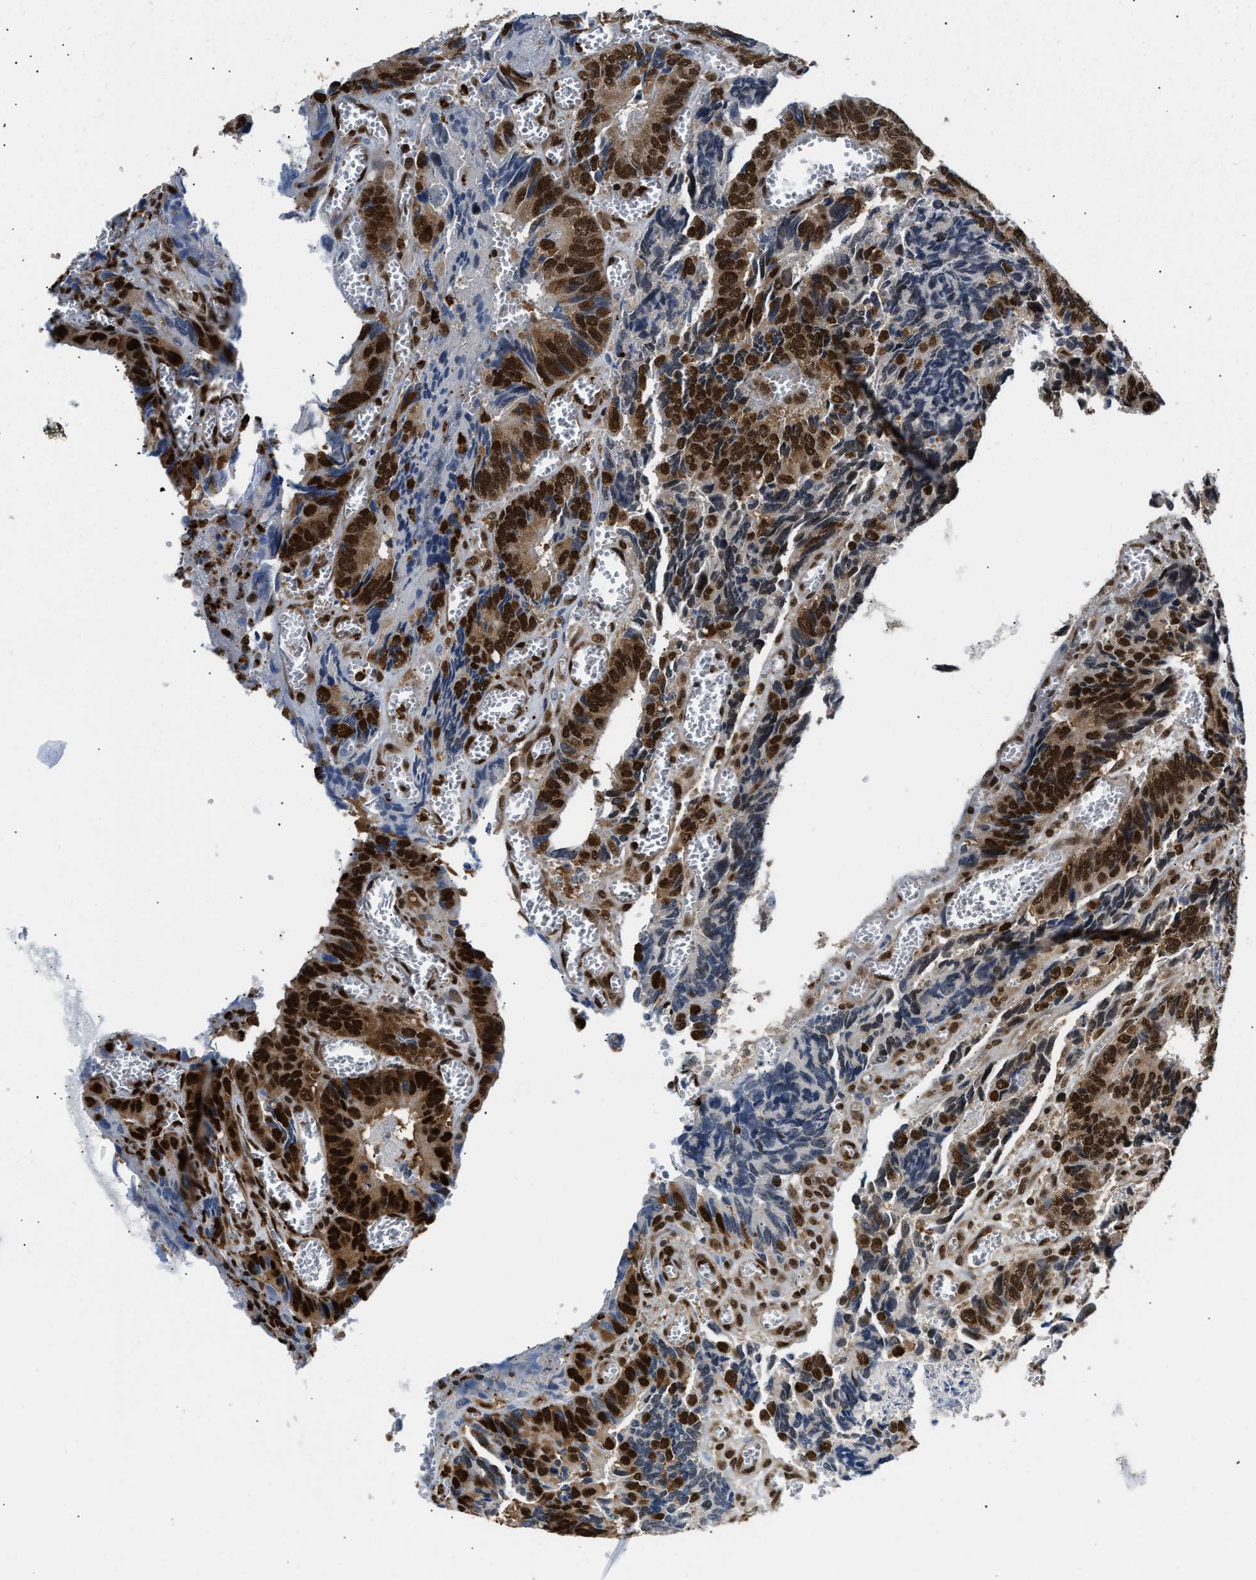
{"staining": {"intensity": "strong", "quantity": ">75%", "location": "cytoplasmic/membranous,nuclear"}, "tissue": "colorectal cancer", "cell_type": "Tumor cells", "image_type": "cancer", "snomed": [{"axis": "morphology", "description": "Adenocarcinoma, NOS"}, {"axis": "topography", "description": "Colon"}], "caption": "Human adenocarcinoma (colorectal) stained for a protein (brown) demonstrates strong cytoplasmic/membranous and nuclear positive staining in approximately >75% of tumor cells.", "gene": "CCNDBP1", "patient": {"sex": "male", "age": 72}}